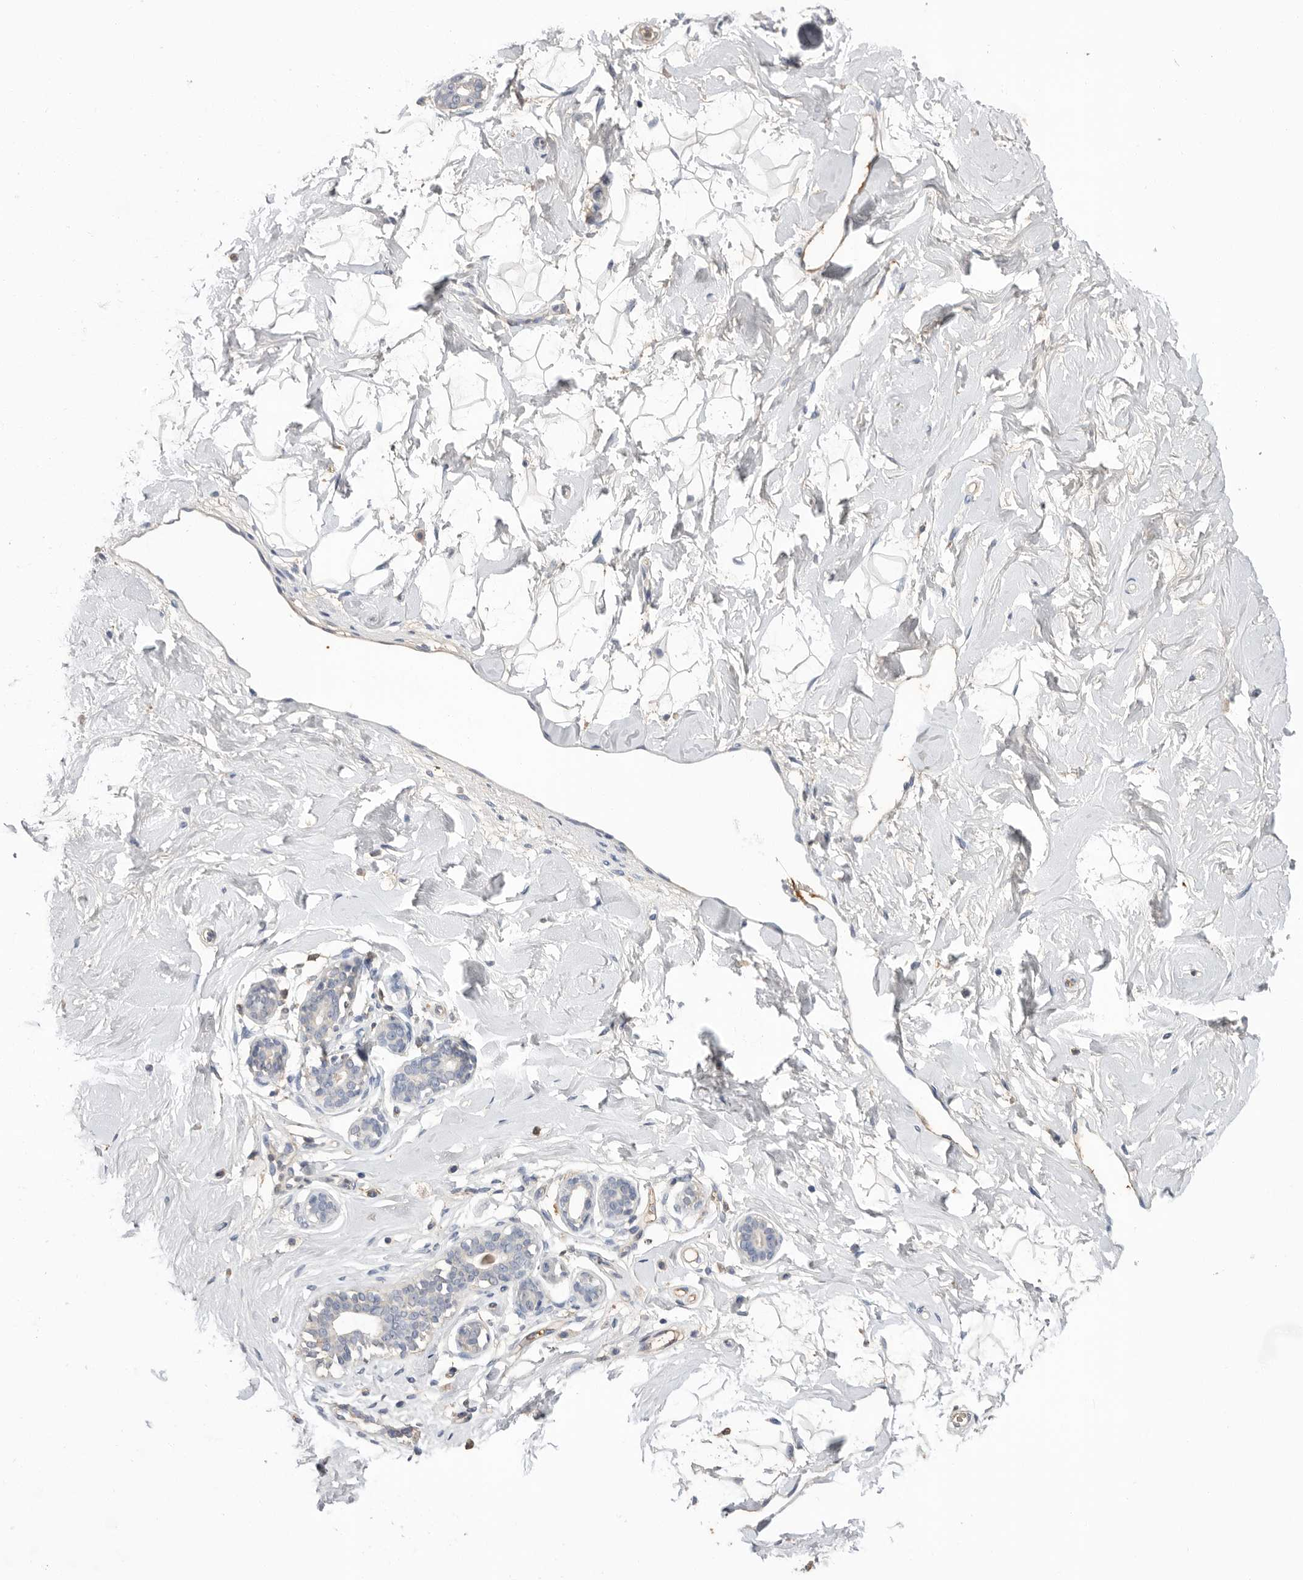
{"staining": {"intensity": "negative", "quantity": "none", "location": "none"}, "tissue": "breast", "cell_type": "Adipocytes", "image_type": "normal", "snomed": [{"axis": "morphology", "description": "Normal tissue, NOS"}, {"axis": "morphology", "description": "Adenoma, NOS"}, {"axis": "topography", "description": "Breast"}], "caption": "An IHC photomicrograph of unremarkable breast is shown. There is no staining in adipocytes of breast. Brightfield microscopy of immunohistochemistry (IHC) stained with DAB (3,3'-diaminobenzidine) (brown) and hematoxylin (blue), captured at high magnification.", "gene": "APOA2", "patient": {"sex": "female", "age": 23}}